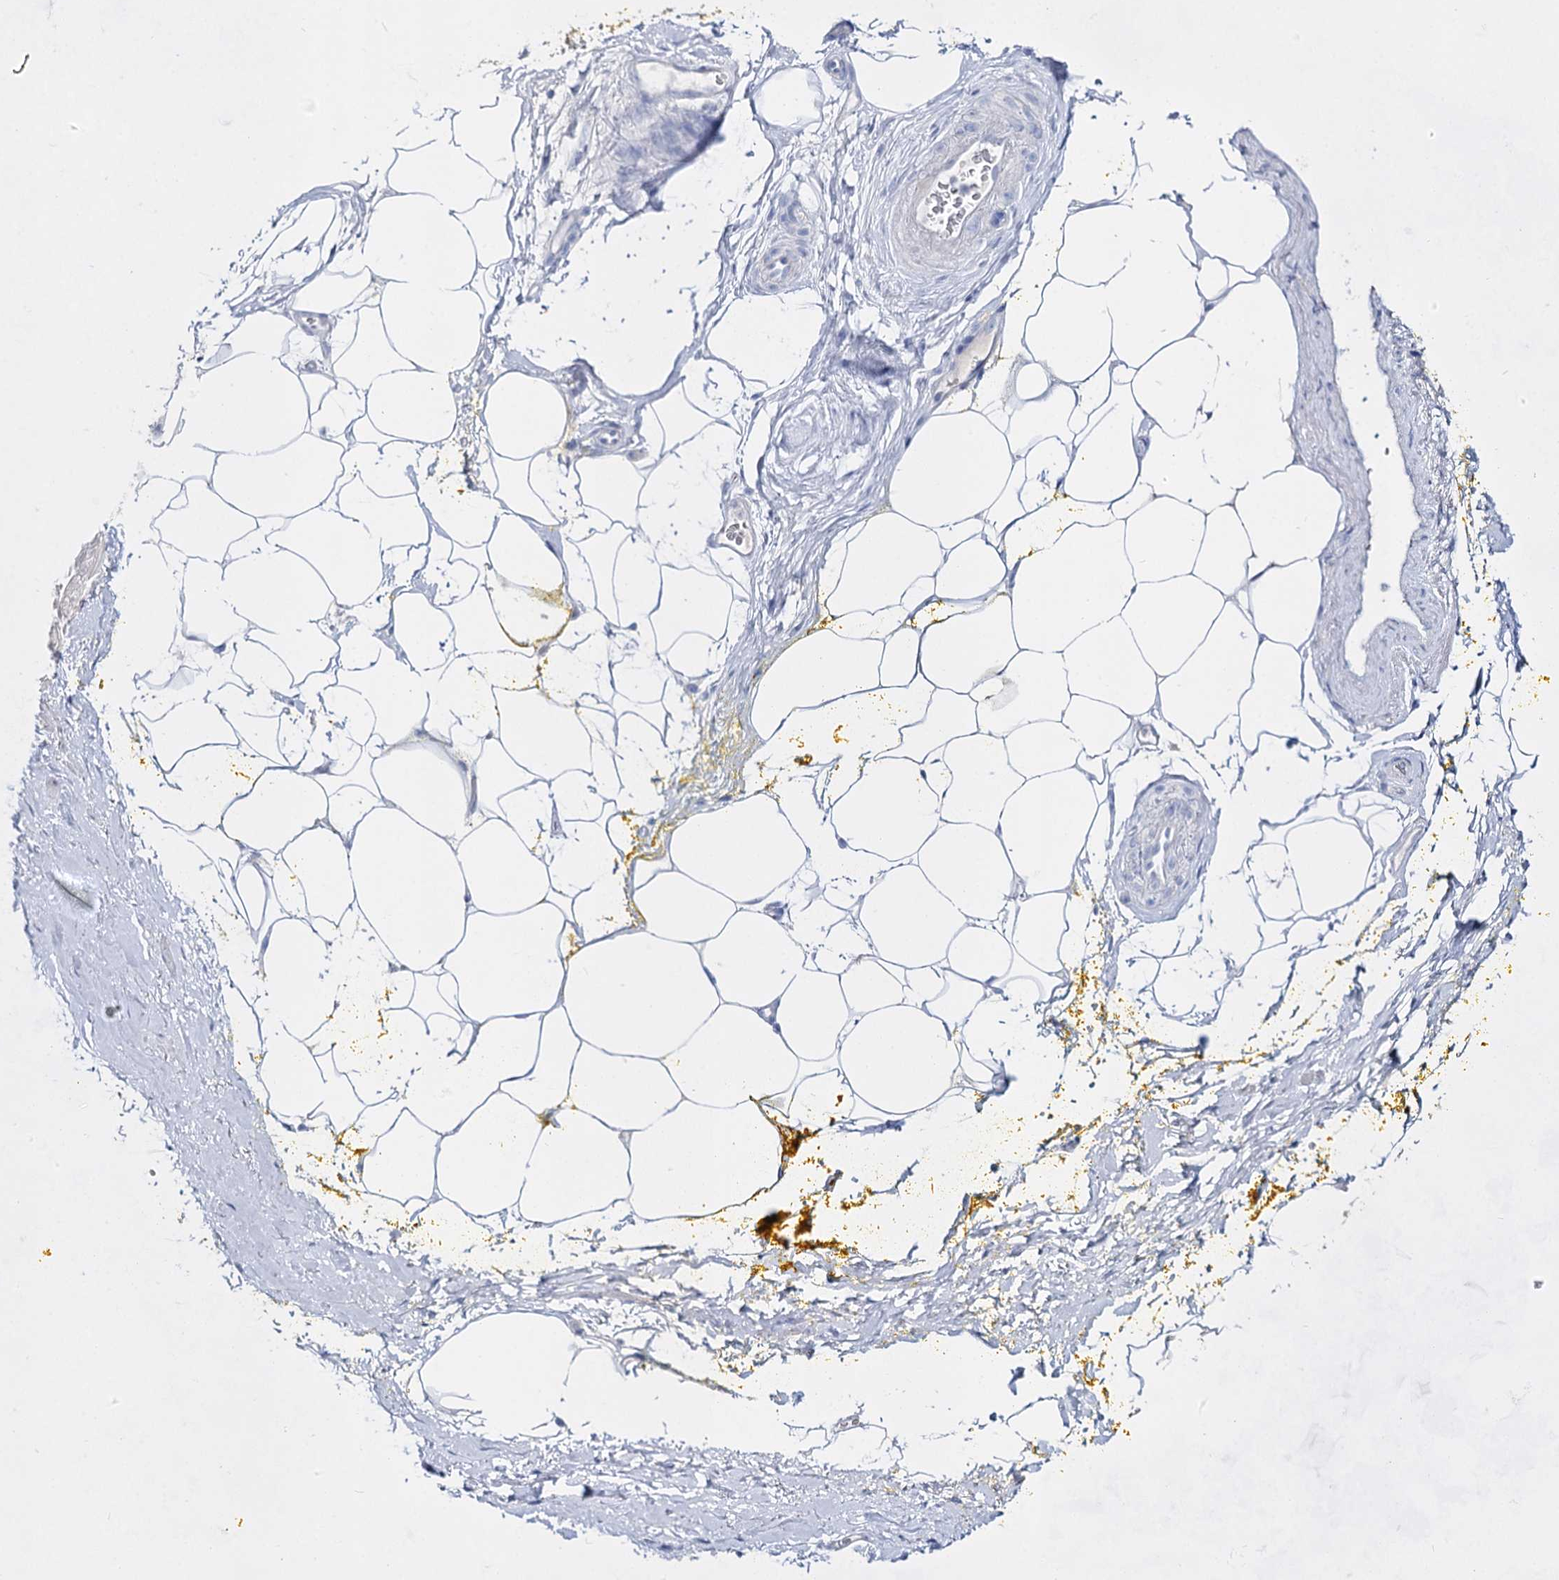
{"staining": {"intensity": "negative", "quantity": "none", "location": "none"}, "tissue": "adipose tissue", "cell_type": "Adipocytes", "image_type": "normal", "snomed": [{"axis": "morphology", "description": "Normal tissue, NOS"}, {"axis": "morphology", "description": "Adenocarcinoma, Low grade"}, {"axis": "topography", "description": "Prostate"}, {"axis": "topography", "description": "Peripheral nerve tissue"}], "caption": "The photomicrograph demonstrates no significant staining in adipocytes of adipose tissue. Brightfield microscopy of immunohistochemistry stained with DAB (brown) and hematoxylin (blue), captured at high magnification.", "gene": "ACRV1", "patient": {"sex": "male", "age": 63}}